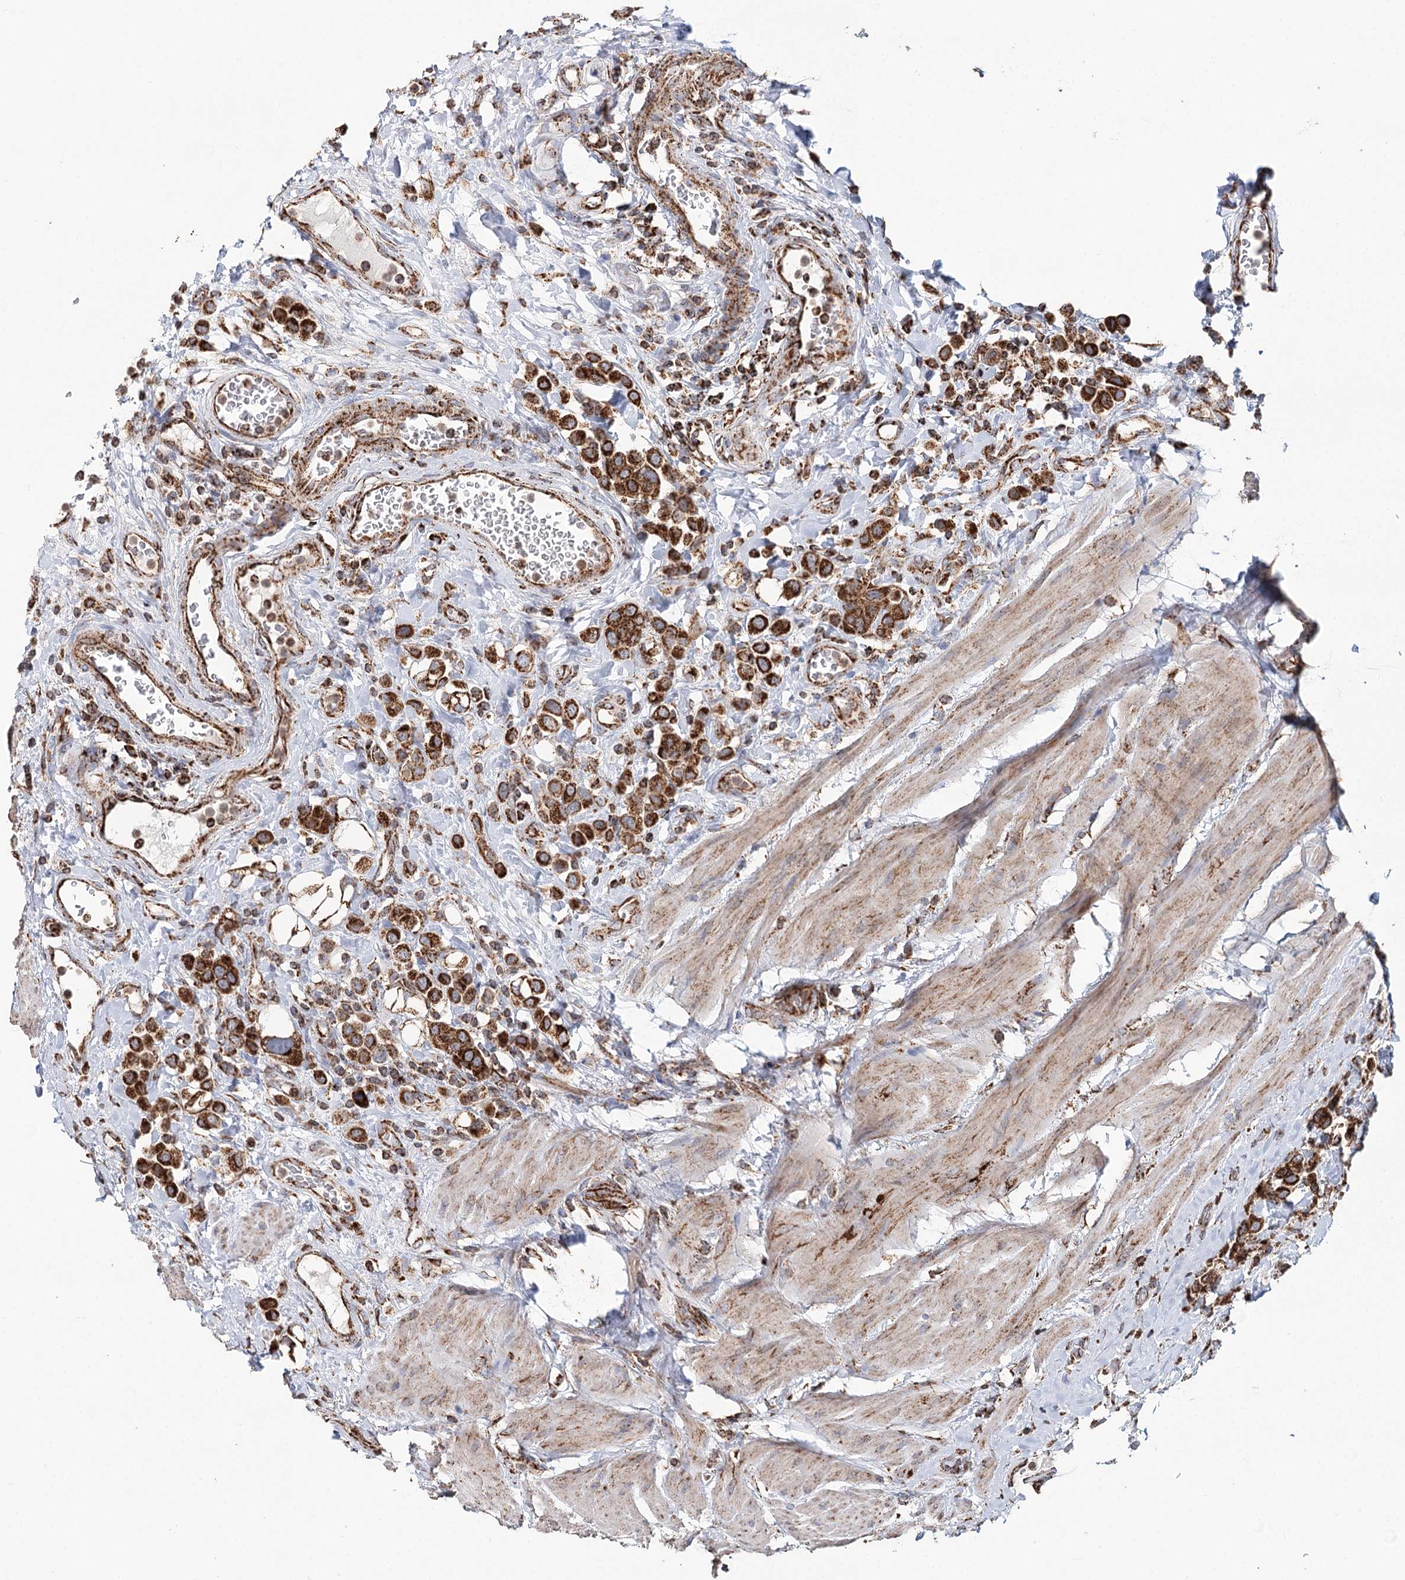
{"staining": {"intensity": "strong", "quantity": ">75%", "location": "cytoplasmic/membranous"}, "tissue": "urothelial cancer", "cell_type": "Tumor cells", "image_type": "cancer", "snomed": [{"axis": "morphology", "description": "Urothelial carcinoma, High grade"}, {"axis": "topography", "description": "Urinary bladder"}], "caption": "A micrograph of urothelial cancer stained for a protein shows strong cytoplasmic/membranous brown staining in tumor cells.", "gene": "APH1A", "patient": {"sex": "male", "age": 50}}